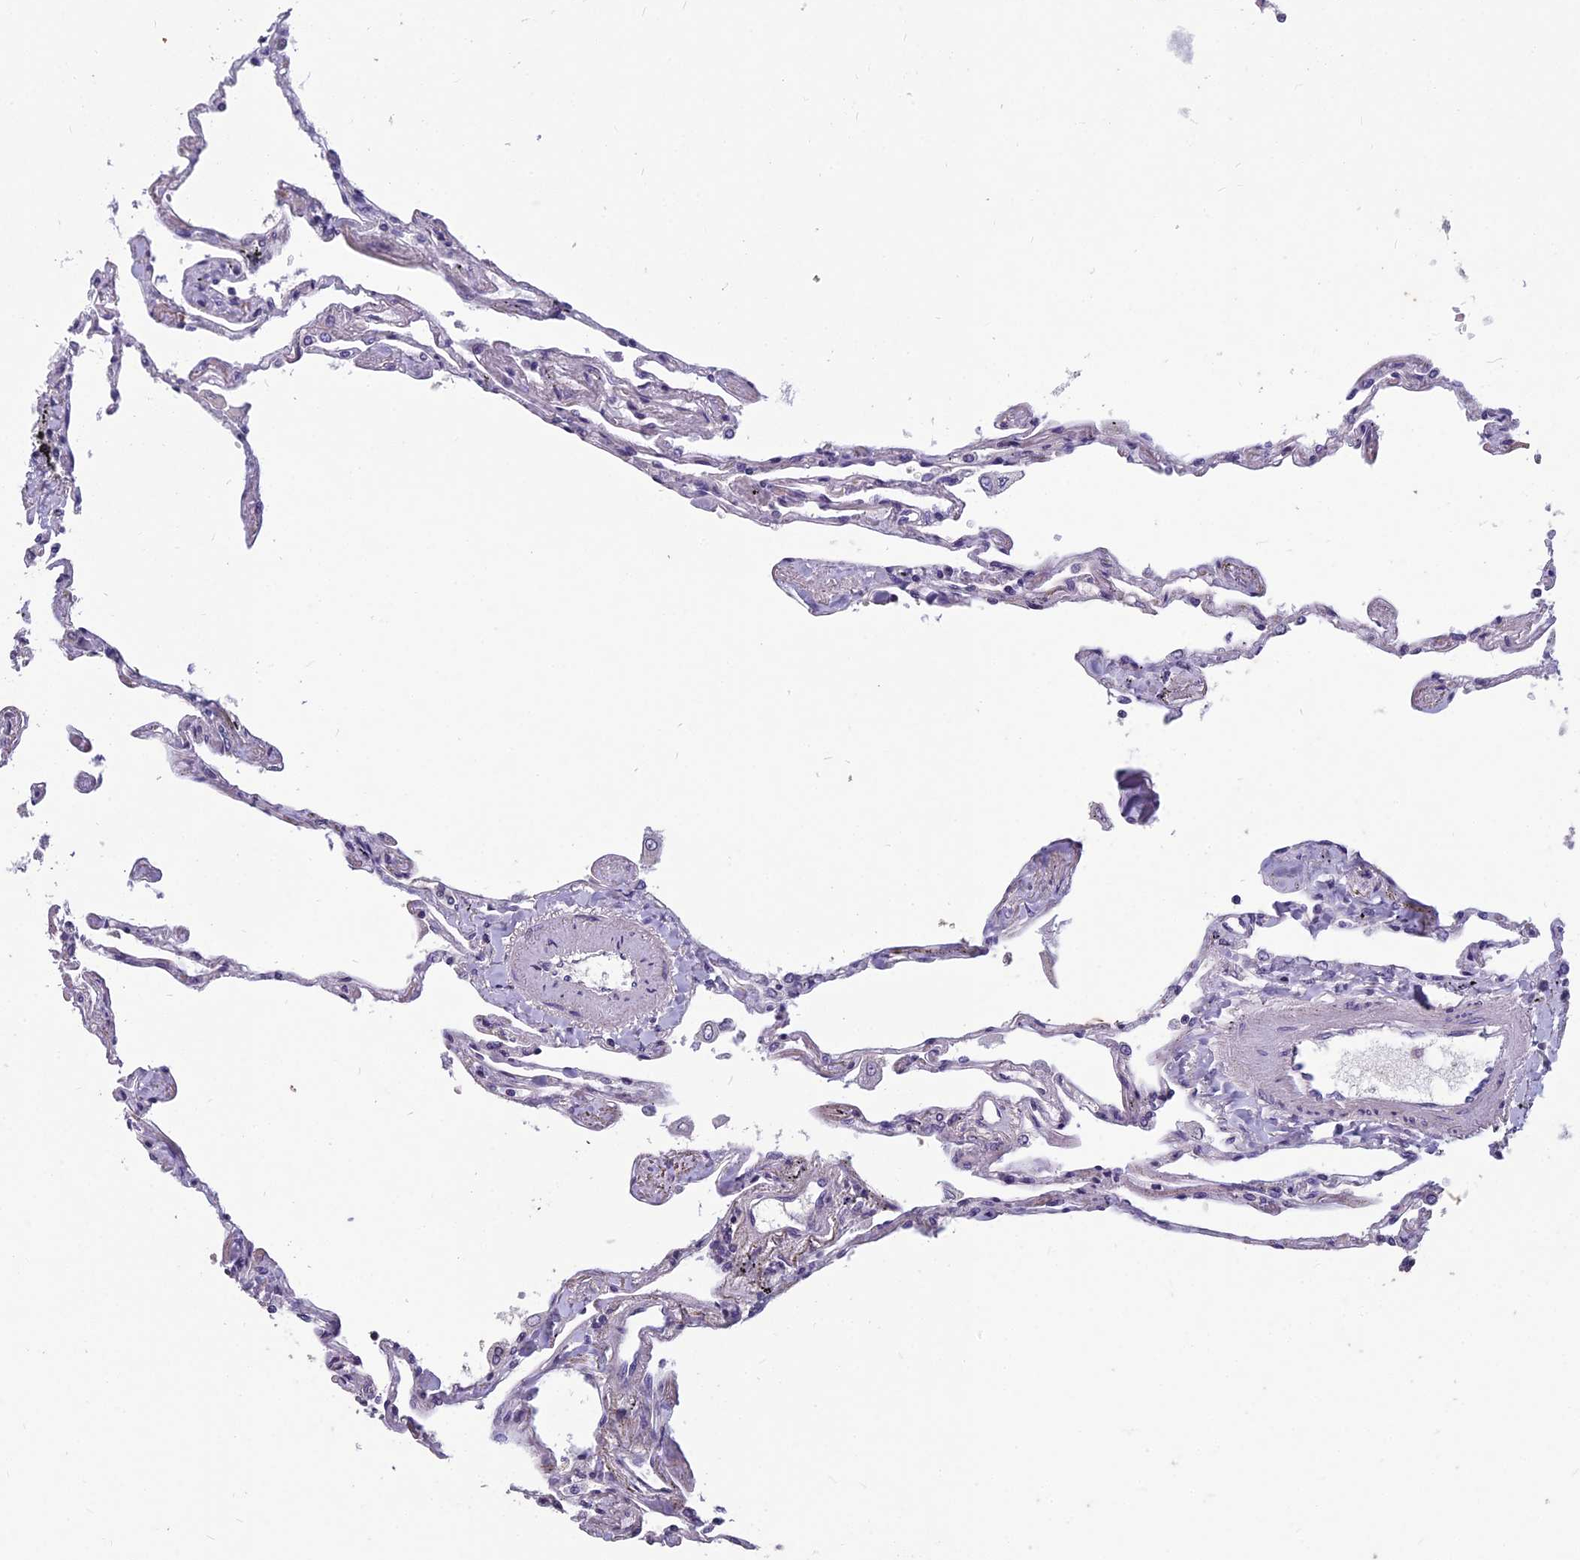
{"staining": {"intensity": "negative", "quantity": "none", "location": "none"}, "tissue": "lung", "cell_type": "Alveolar cells", "image_type": "normal", "snomed": [{"axis": "morphology", "description": "Normal tissue, NOS"}, {"axis": "topography", "description": "Lung"}], "caption": "Immunohistochemistry (IHC) image of benign lung: lung stained with DAB displays no significant protein staining in alveolar cells. The staining is performed using DAB brown chromogen with nuclei counter-stained in using hematoxylin.", "gene": "CEACAM16", "patient": {"sex": "female", "age": 67}}